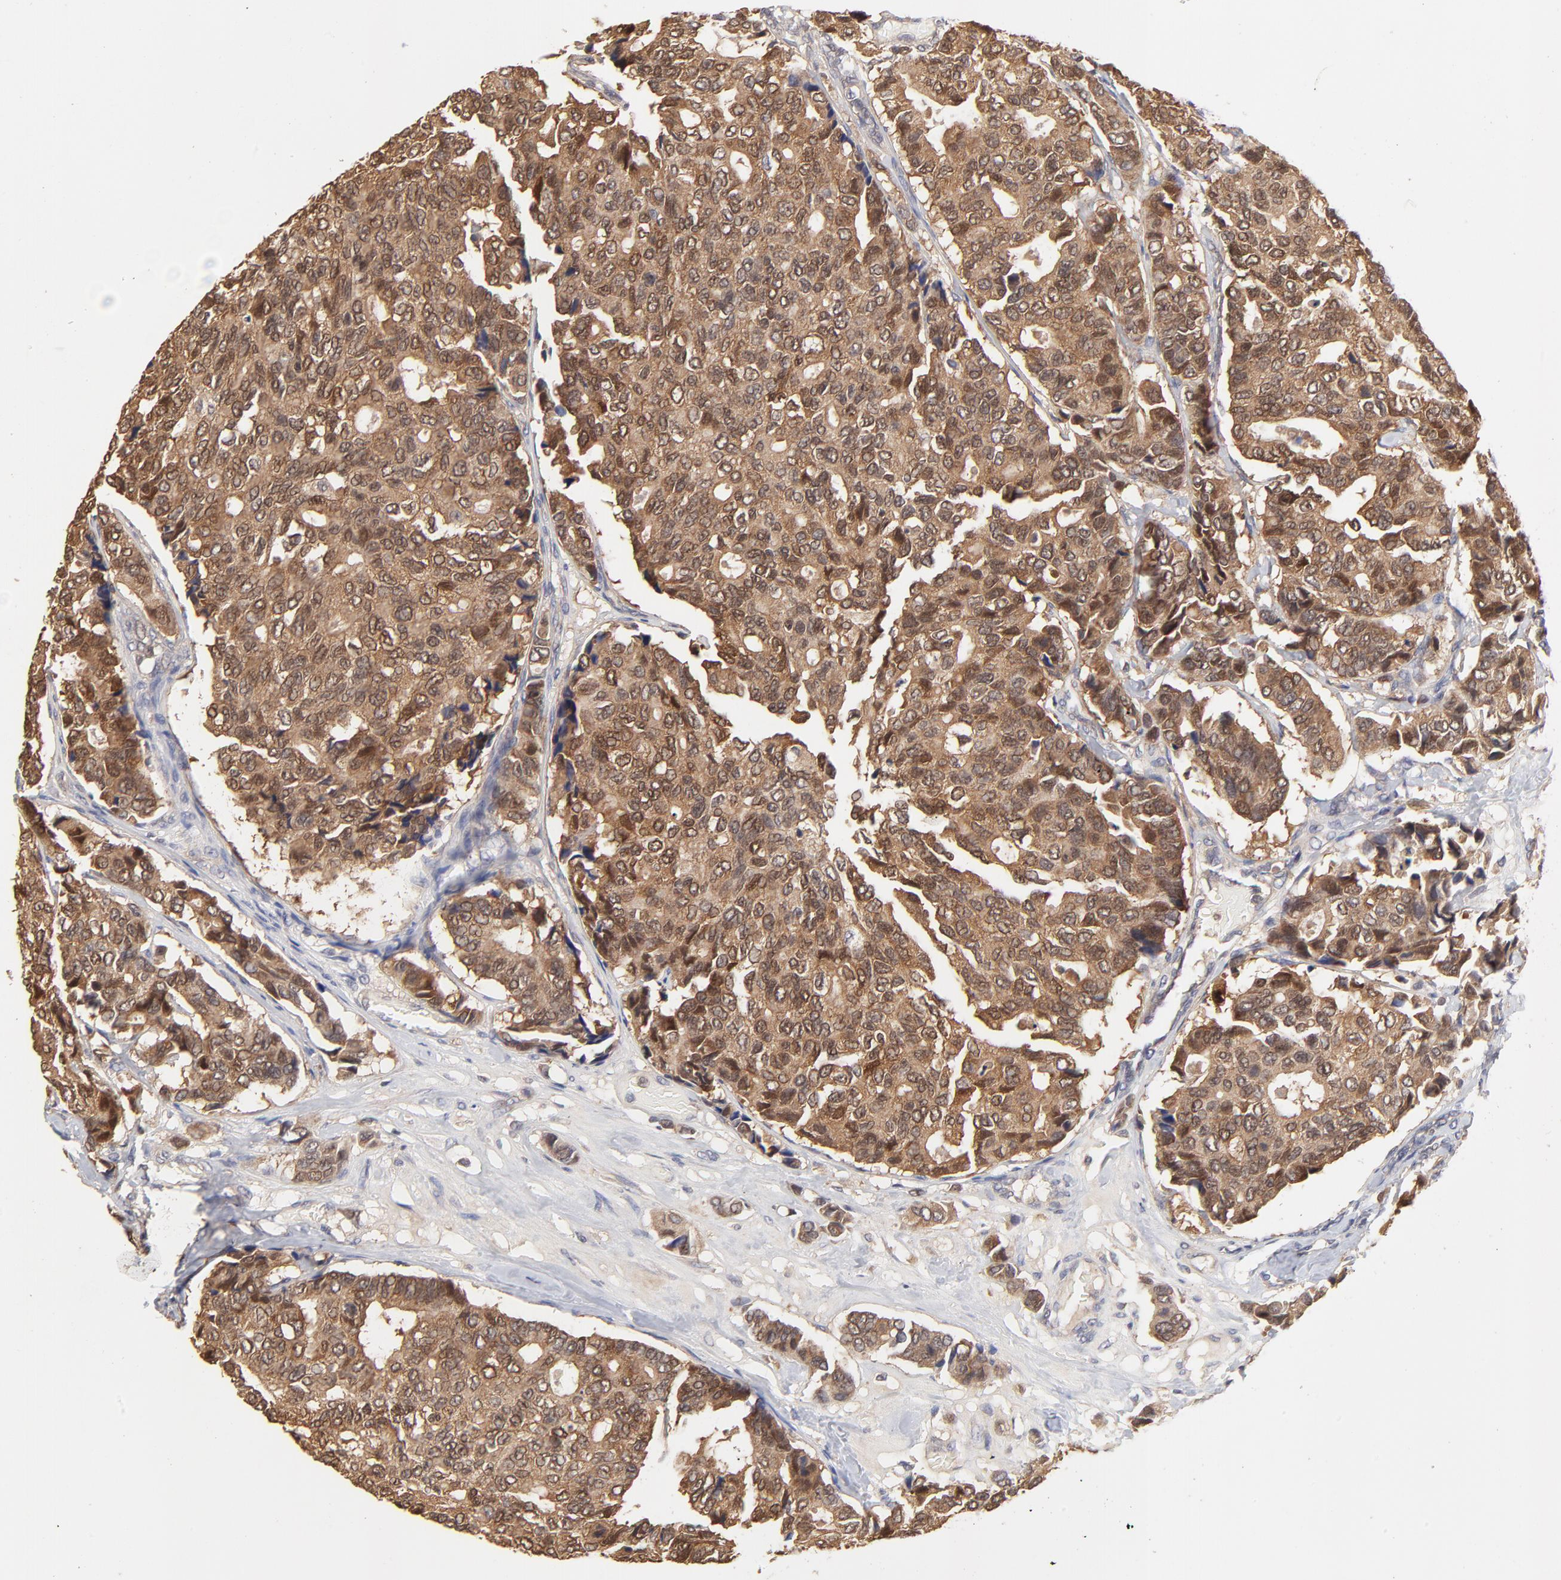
{"staining": {"intensity": "moderate", "quantity": ">75%", "location": "cytoplasmic/membranous"}, "tissue": "breast cancer", "cell_type": "Tumor cells", "image_type": "cancer", "snomed": [{"axis": "morphology", "description": "Duct carcinoma"}, {"axis": "topography", "description": "Breast"}], "caption": "A brown stain labels moderate cytoplasmic/membranous expression of a protein in breast cancer tumor cells.", "gene": "PCMT1", "patient": {"sex": "female", "age": 69}}